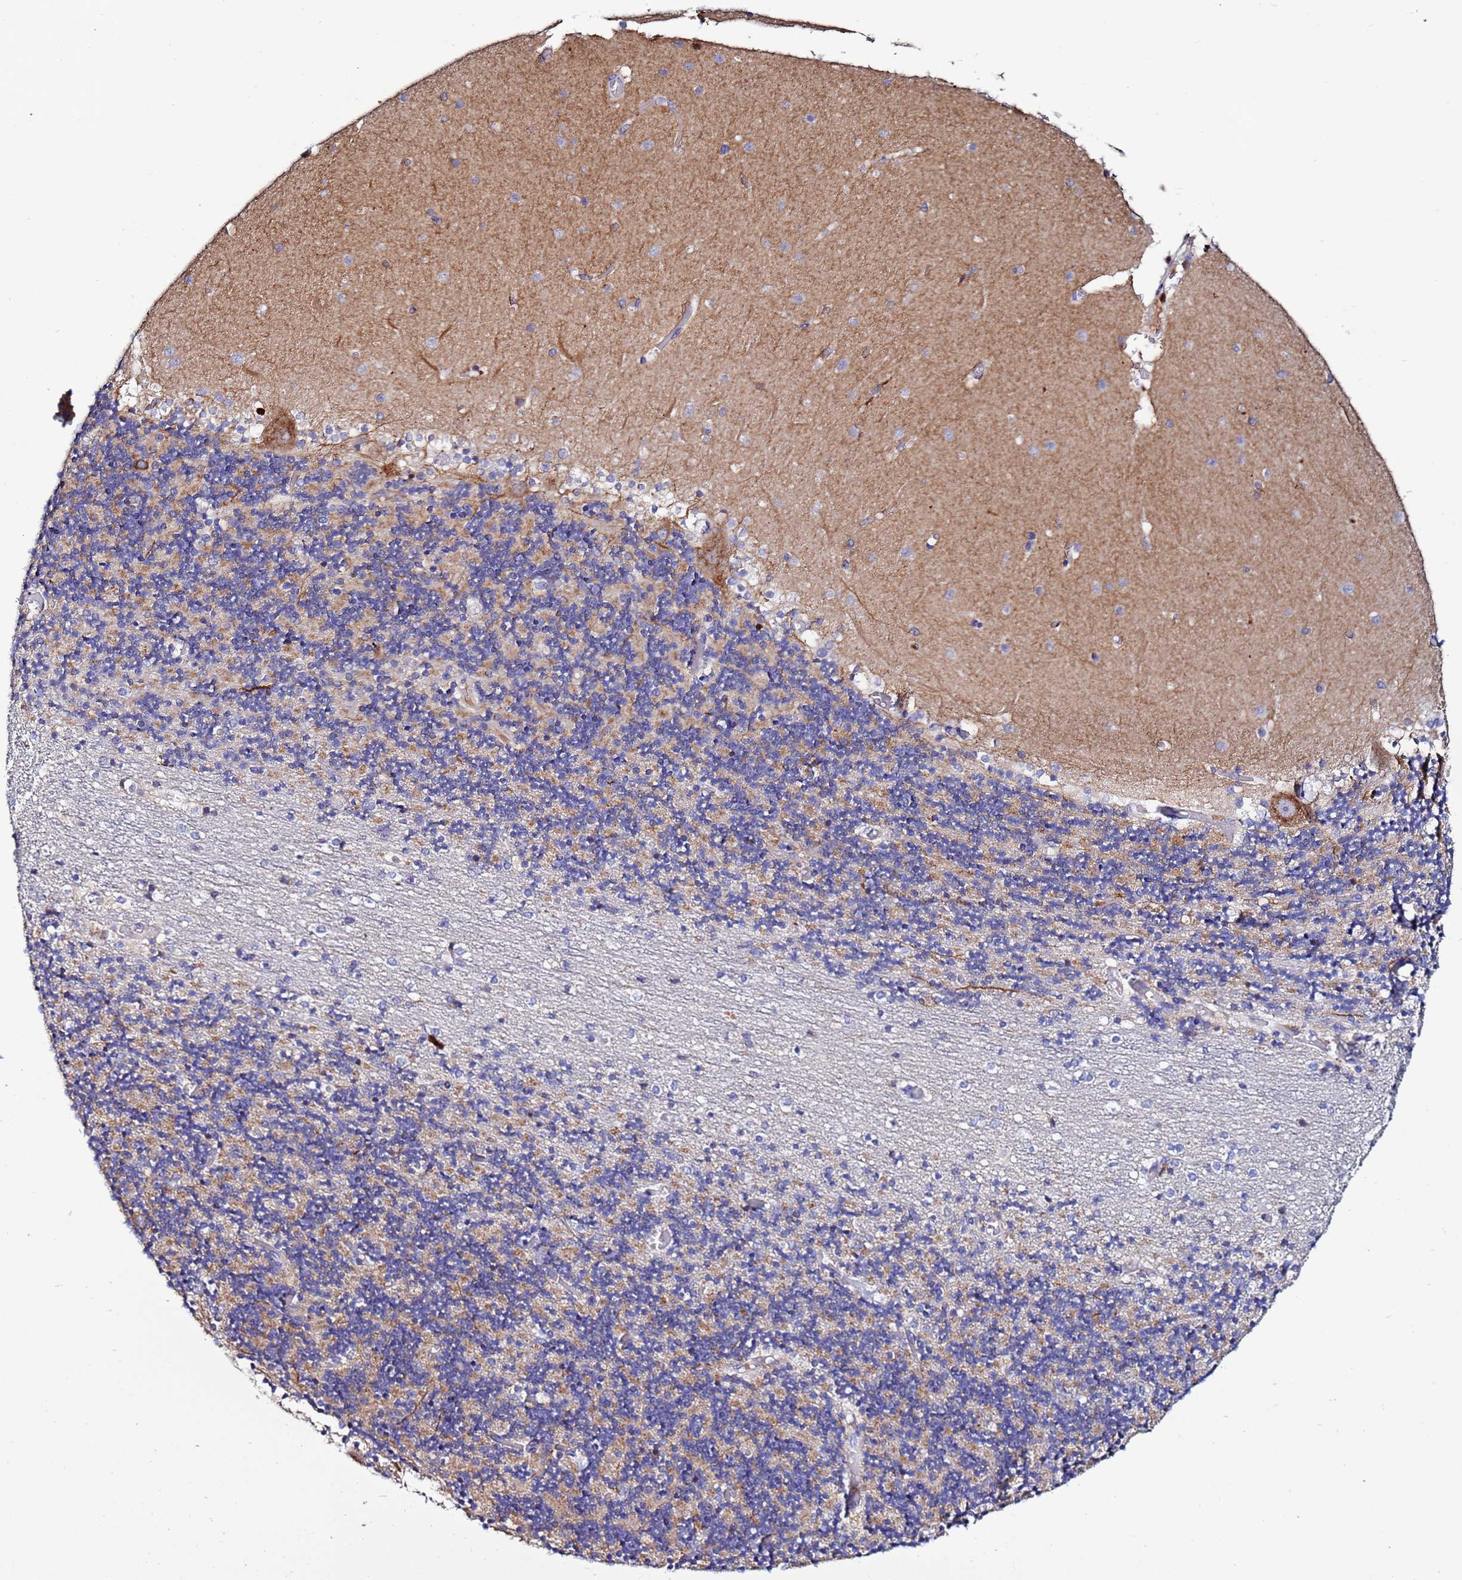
{"staining": {"intensity": "moderate", "quantity": "<25%", "location": "cytoplasmic/membranous"}, "tissue": "cerebellum", "cell_type": "Cells in granular layer", "image_type": "normal", "snomed": [{"axis": "morphology", "description": "Normal tissue, NOS"}, {"axis": "topography", "description": "Cerebellum"}], "caption": "The photomicrograph reveals a brown stain indicating the presence of a protein in the cytoplasmic/membranous of cells in granular layer in cerebellum. The staining was performed using DAB (3,3'-diaminobenzidine), with brown indicating positive protein expression. Nuclei are stained blue with hematoxylin.", "gene": "TUBAL3", "patient": {"sex": "female", "age": 28}}